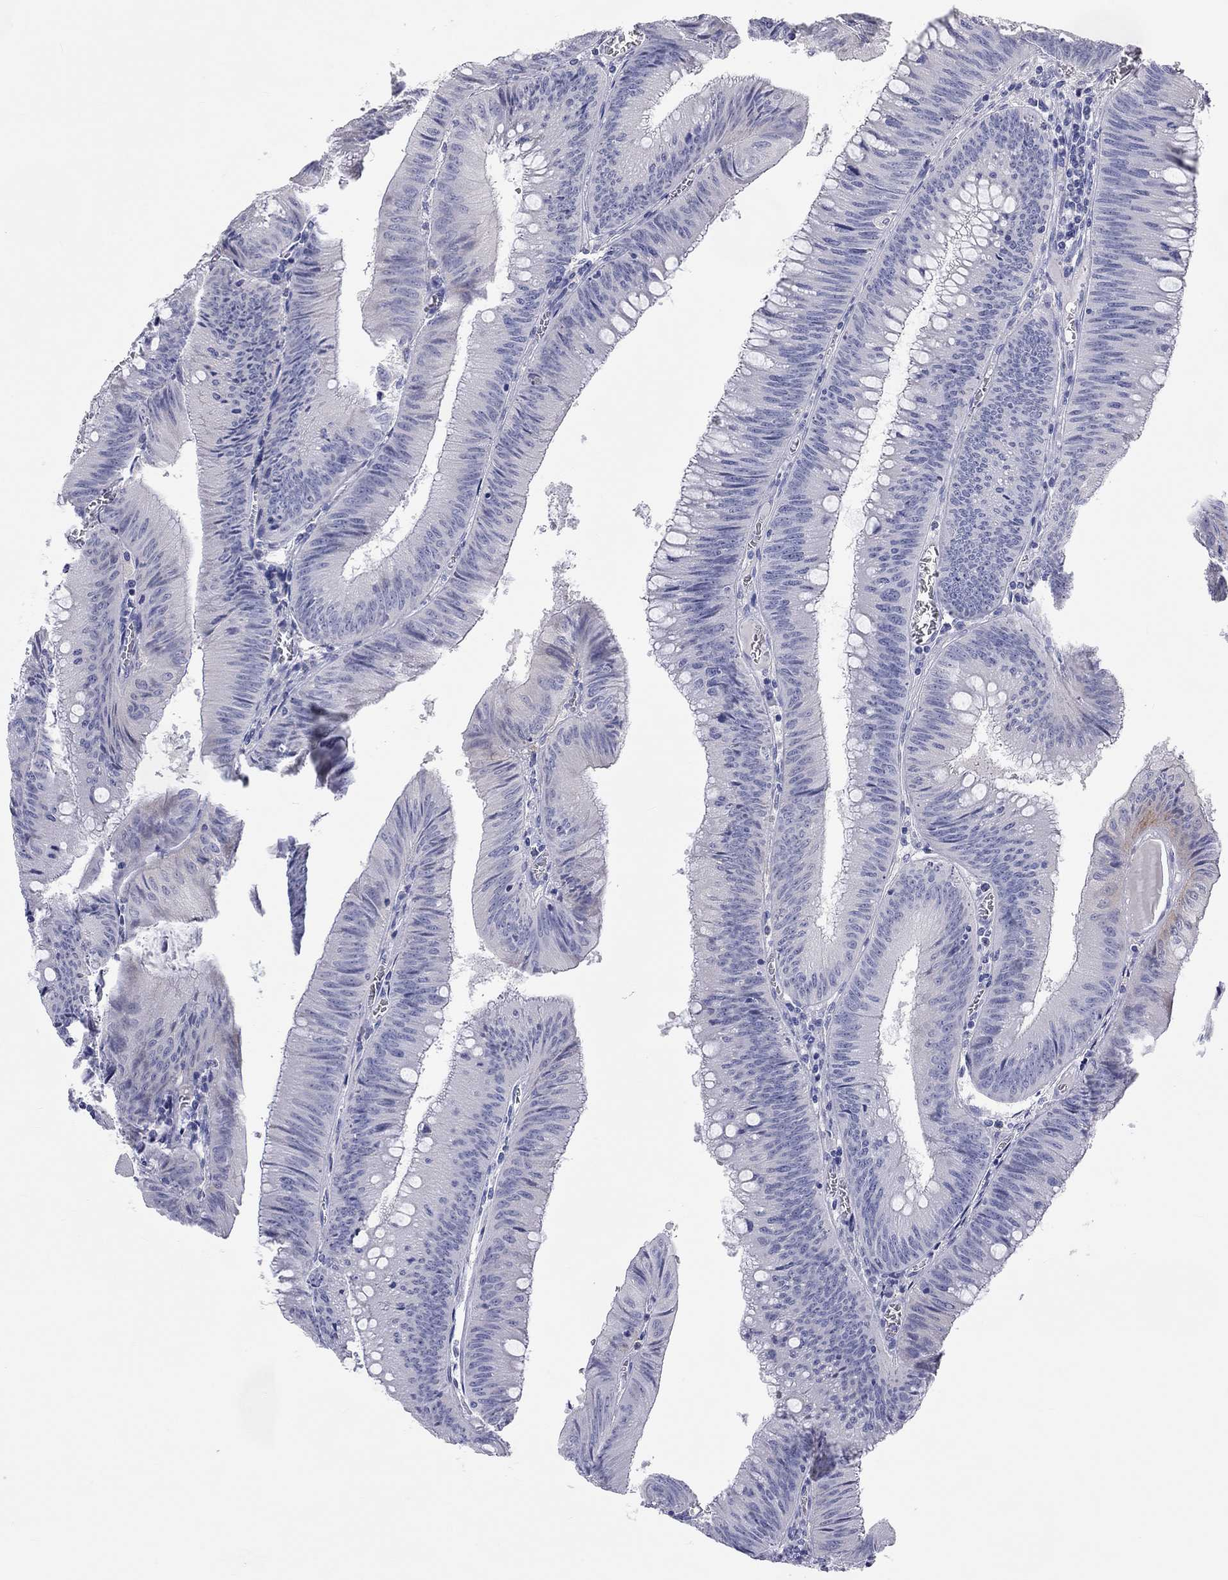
{"staining": {"intensity": "negative", "quantity": "none", "location": "none"}, "tissue": "colorectal cancer", "cell_type": "Tumor cells", "image_type": "cancer", "snomed": [{"axis": "morphology", "description": "Adenocarcinoma, NOS"}, {"axis": "topography", "description": "Rectum"}], "caption": "An immunohistochemistry (IHC) micrograph of colorectal adenocarcinoma is shown. There is no staining in tumor cells of colorectal adenocarcinoma.", "gene": "PCDHGC5", "patient": {"sex": "female", "age": 72}}